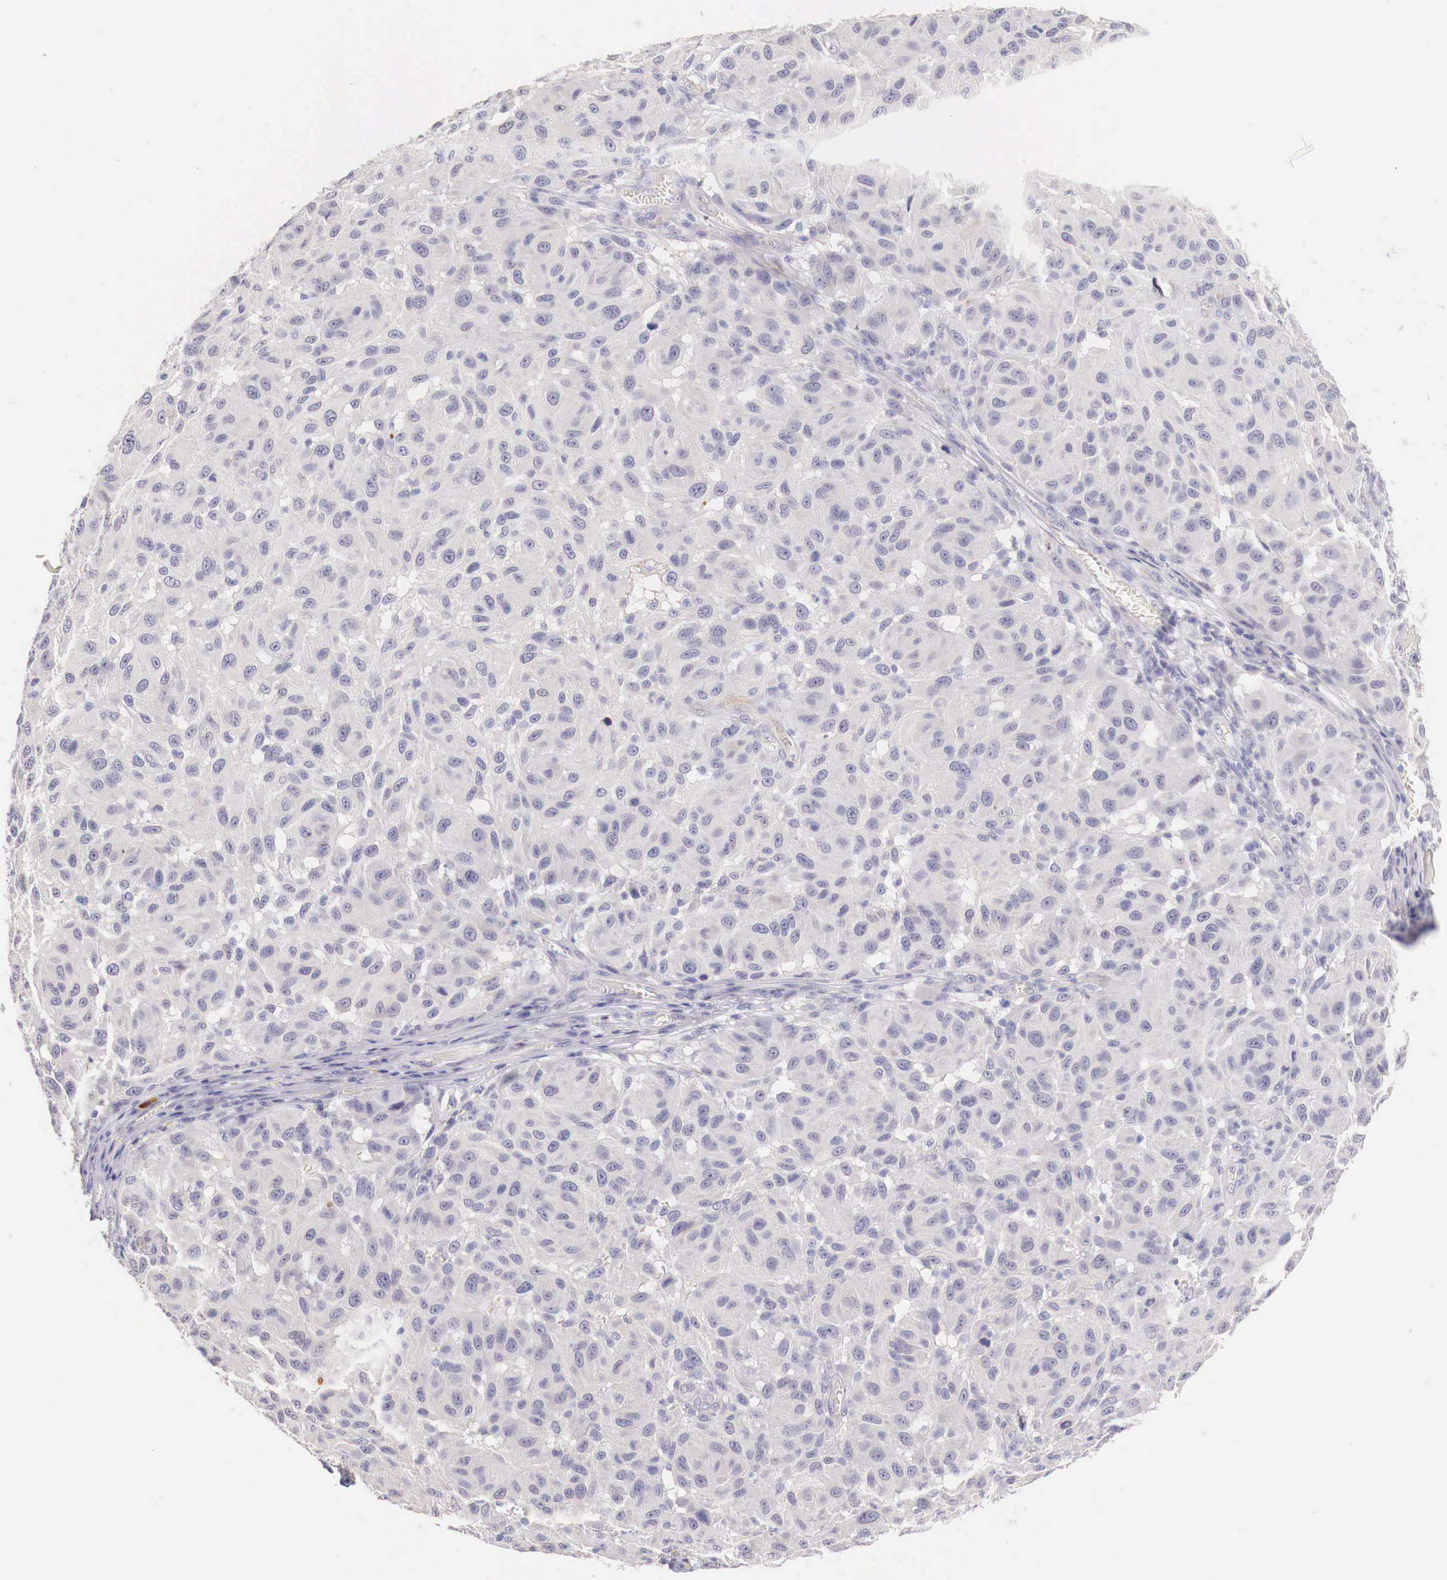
{"staining": {"intensity": "negative", "quantity": "none", "location": "none"}, "tissue": "melanoma", "cell_type": "Tumor cells", "image_type": "cancer", "snomed": [{"axis": "morphology", "description": "Malignant melanoma, NOS"}, {"axis": "topography", "description": "Skin"}], "caption": "Immunohistochemistry (IHC) histopathology image of neoplastic tissue: human malignant melanoma stained with DAB demonstrates no significant protein expression in tumor cells.", "gene": "ITIH6", "patient": {"sex": "female", "age": 77}}